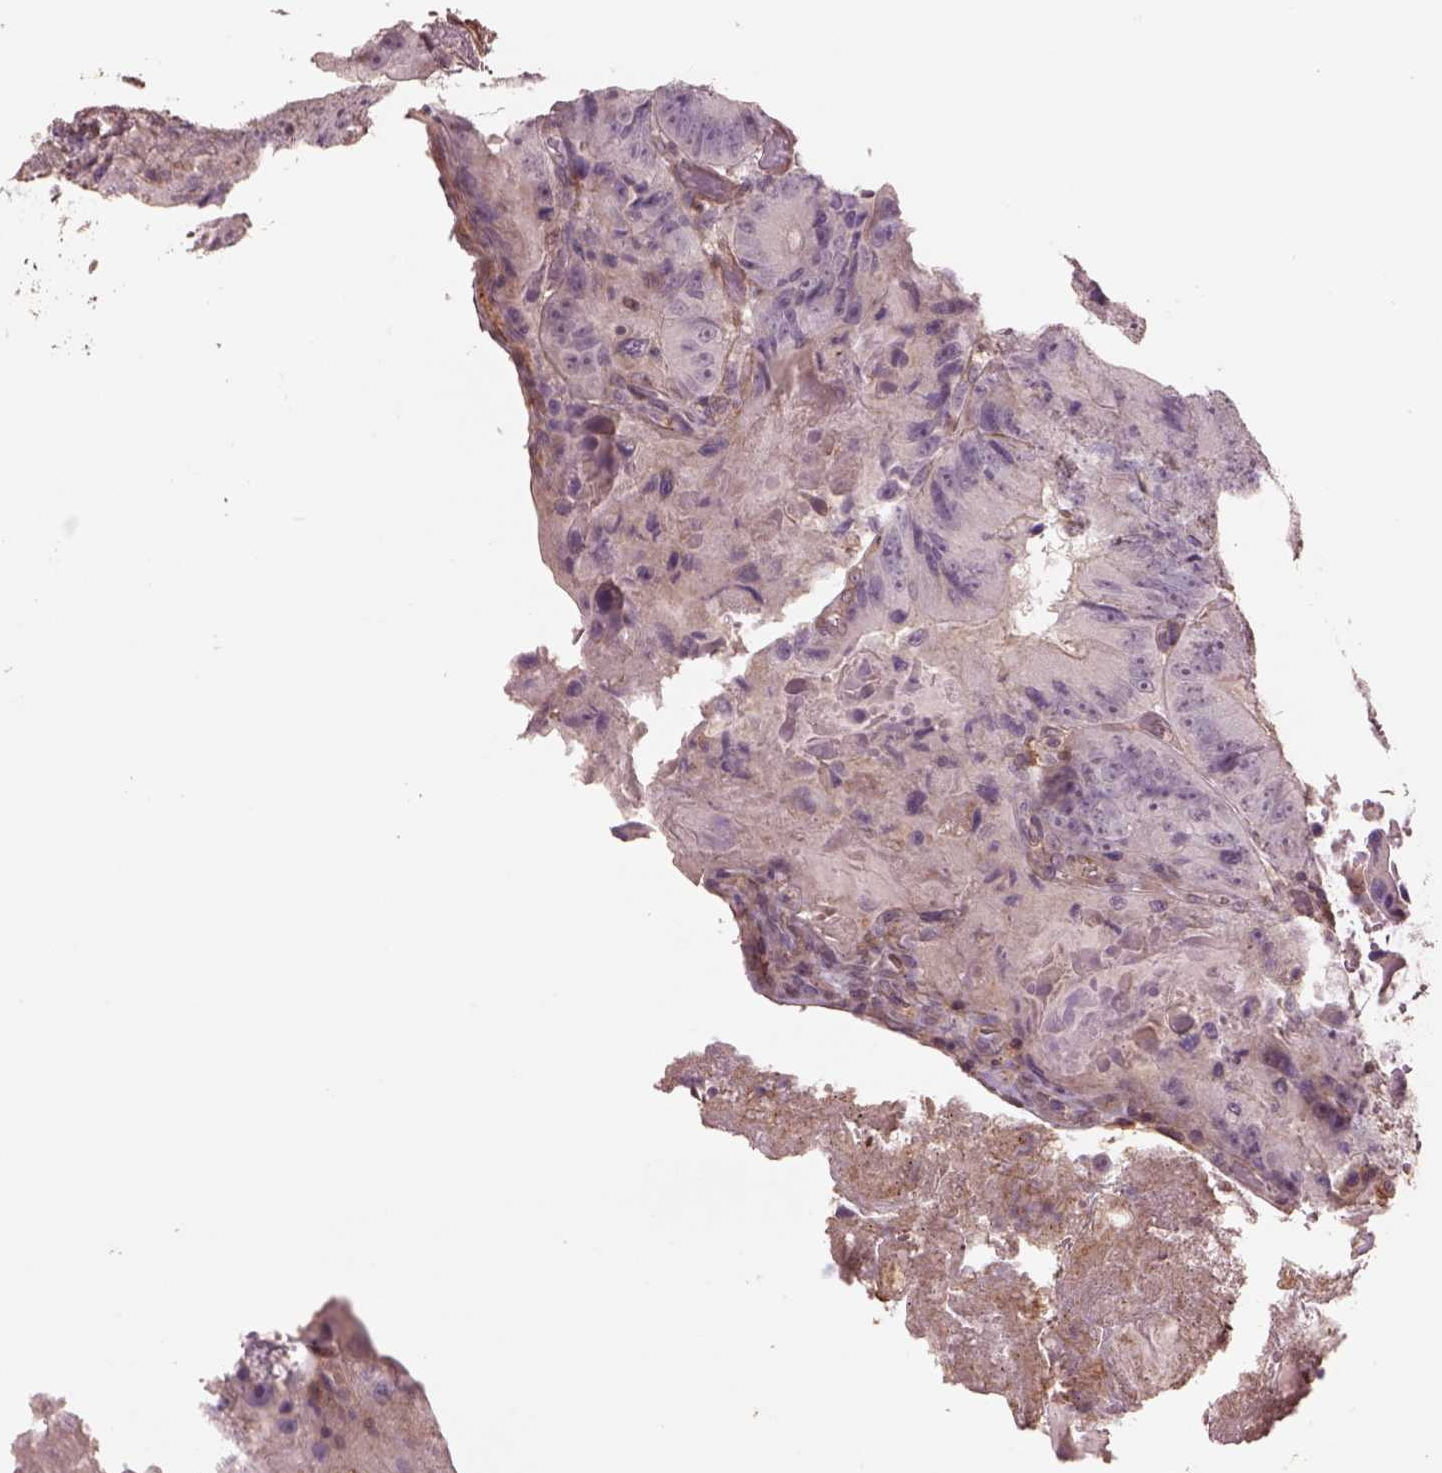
{"staining": {"intensity": "negative", "quantity": "none", "location": "none"}, "tissue": "colorectal cancer", "cell_type": "Tumor cells", "image_type": "cancer", "snomed": [{"axis": "morphology", "description": "Adenocarcinoma, NOS"}, {"axis": "topography", "description": "Colon"}], "caption": "Immunohistochemistry (IHC) of adenocarcinoma (colorectal) demonstrates no staining in tumor cells.", "gene": "LIN7A", "patient": {"sex": "female", "age": 86}}